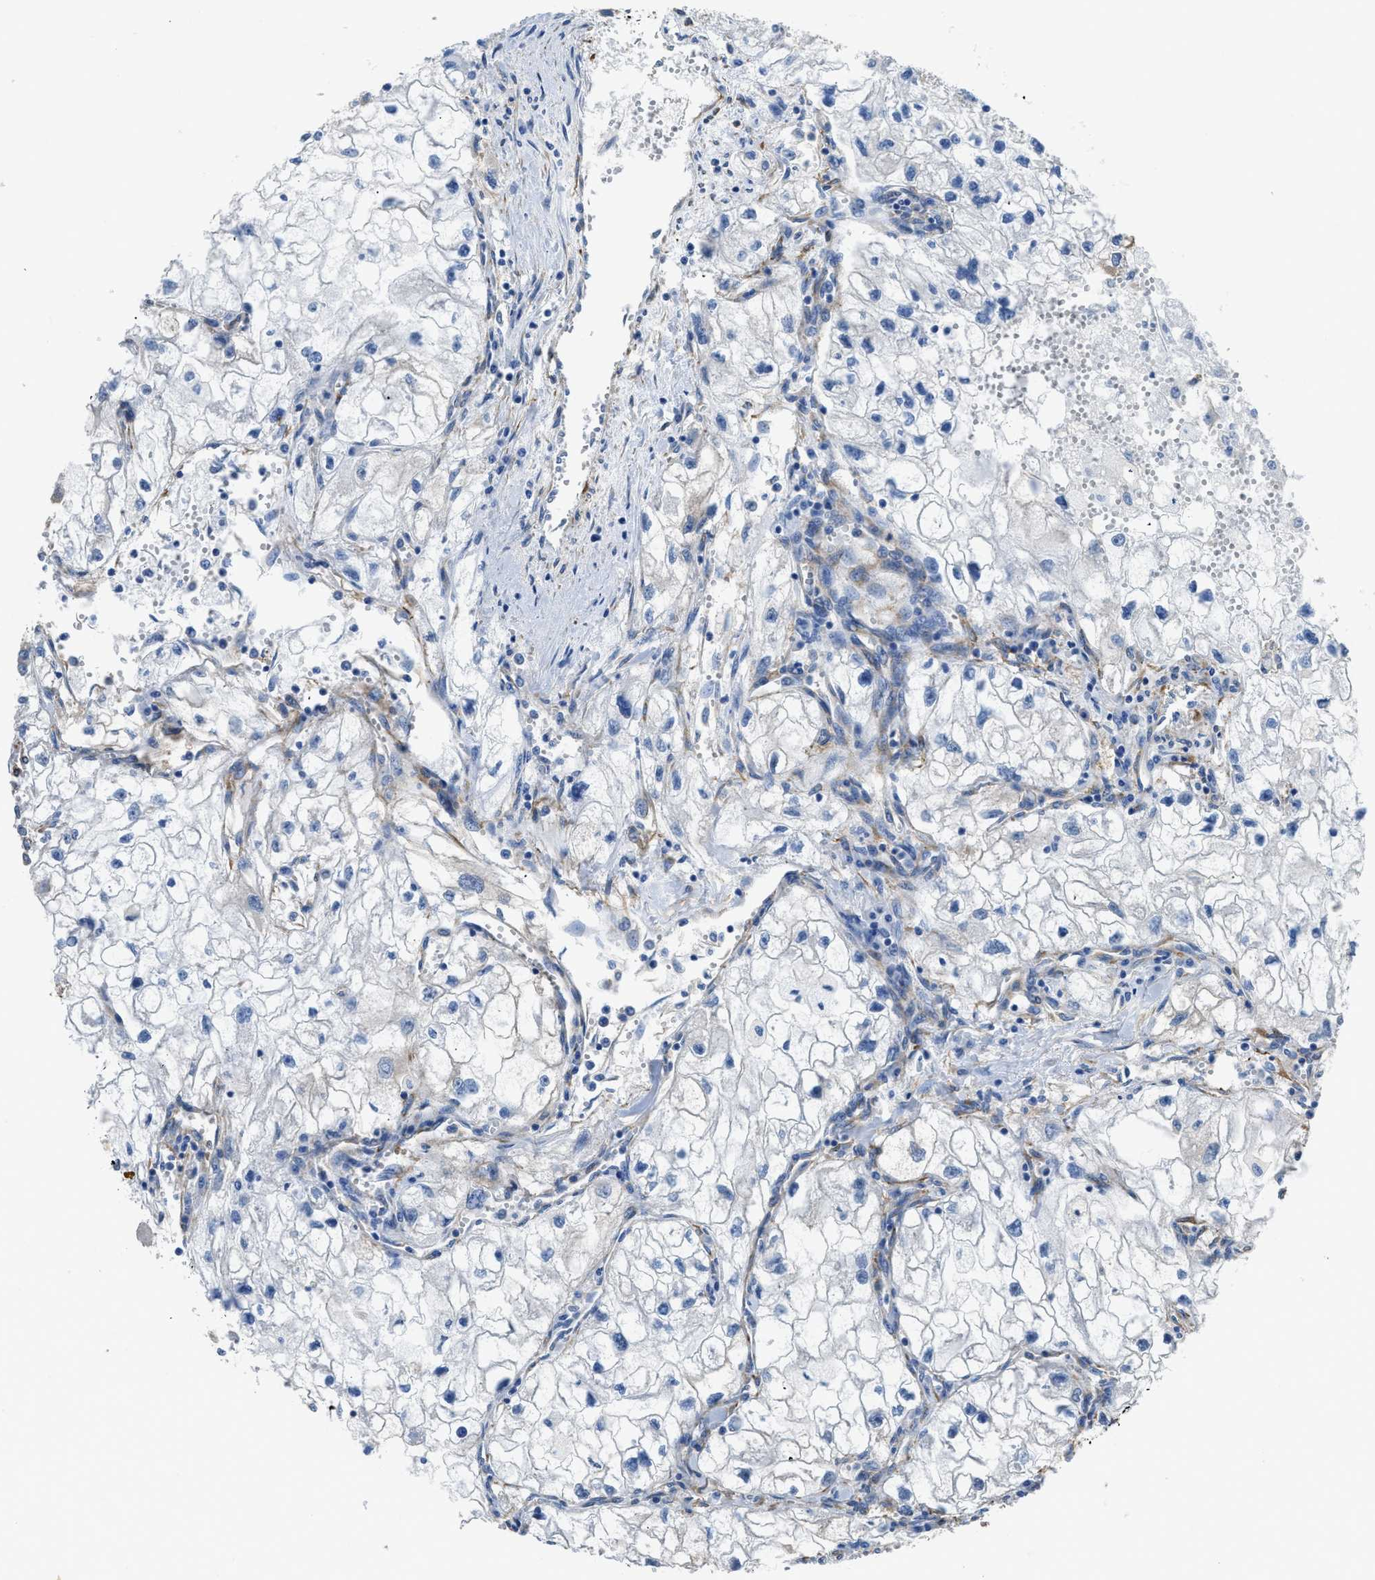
{"staining": {"intensity": "negative", "quantity": "none", "location": "none"}, "tissue": "renal cancer", "cell_type": "Tumor cells", "image_type": "cancer", "snomed": [{"axis": "morphology", "description": "Adenocarcinoma, NOS"}, {"axis": "topography", "description": "Kidney"}], "caption": "An image of adenocarcinoma (renal) stained for a protein displays no brown staining in tumor cells.", "gene": "ZSWIM5", "patient": {"sex": "female", "age": 70}}